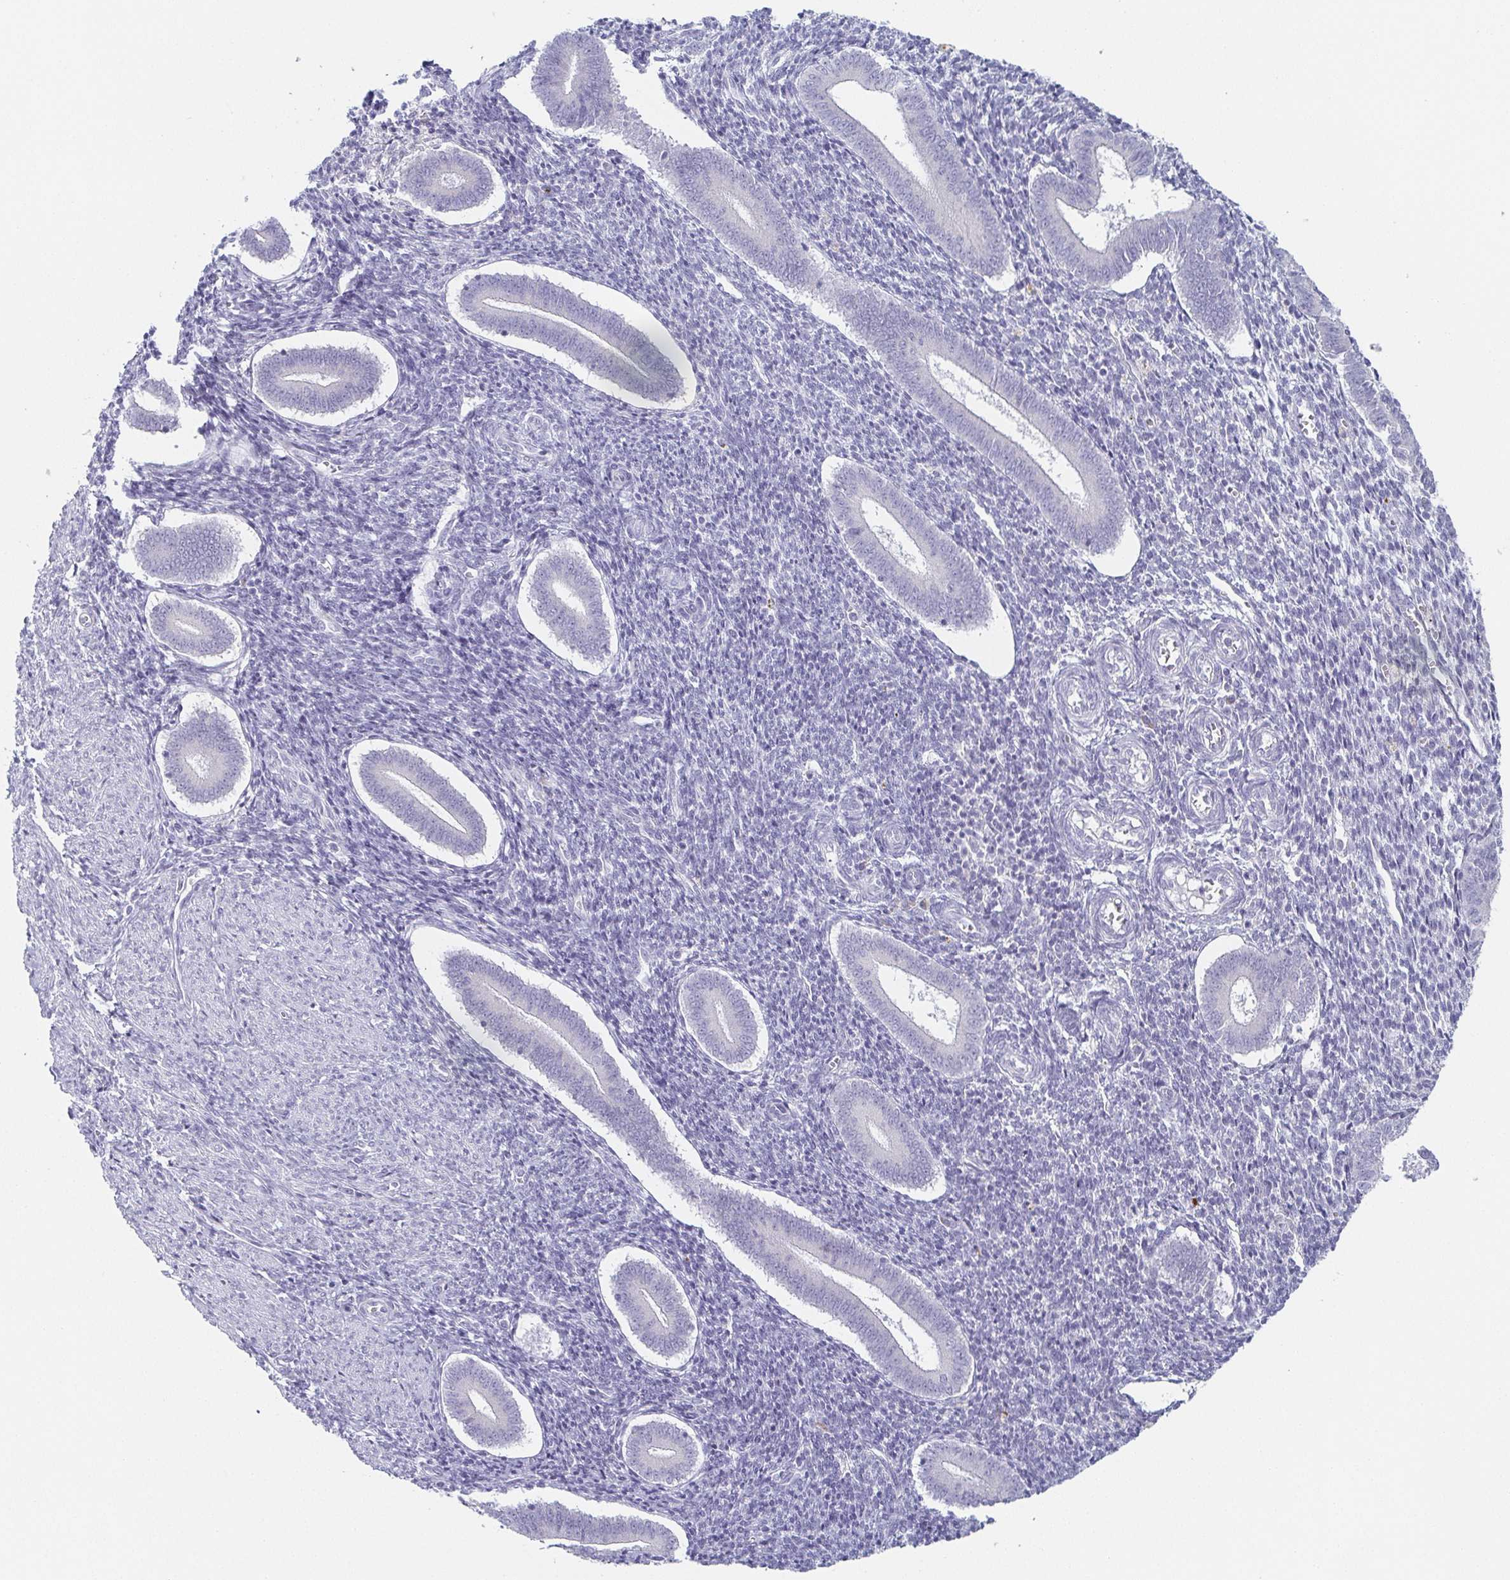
{"staining": {"intensity": "negative", "quantity": "none", "location": "none"}, "tissue": "endometrium", "cell_type": "Cells in endometrial stroma", "image_type": "normal", "snomed": [{"axis": "morphology", "description": "Normal tissue, NOS"}, {"axis": "topography", "description": "Endometrium"}], "caption": "The immunohistochemistry histopathology image has no significant expression in cells in endometrial stroma of endometrium. (Immunohistochemistry (ihc), brightfield microscopy, high magnification).", "gene": "PRR27", "patient": {"sex": "female", "age": 25}}